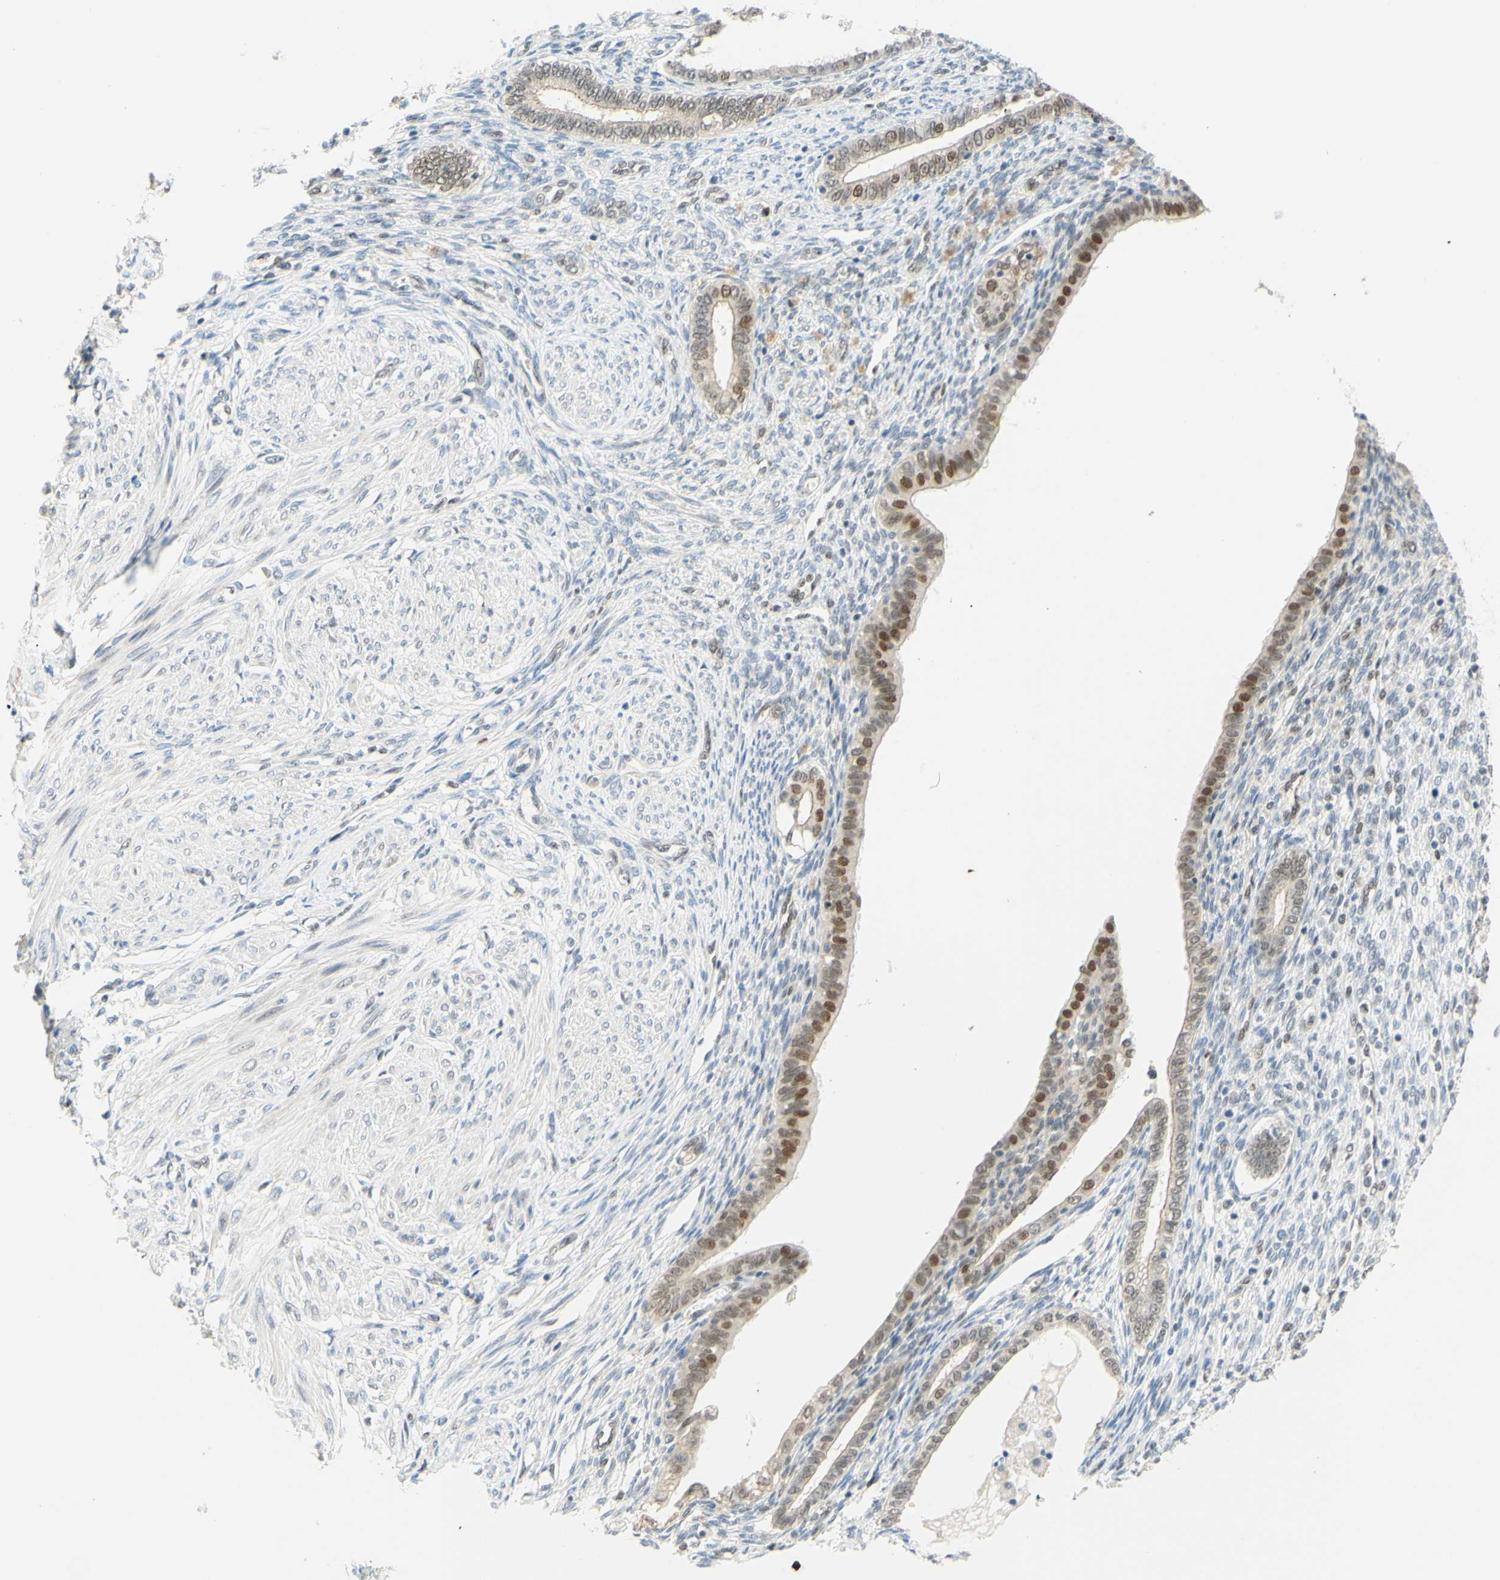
{"staining": {"intensity": "weak", "quantity": "<25%", "location": "nuclear"}, "tissue": "endometrium", "cell_type": "Cells in endometrial stroma", "image_type": "normal", "snomed": [{"axis": "morphology", "description": "Normal tissue, NOS"}, {"axis": "topography", "description": "Endometrium"}], "caption": "Cells in endometrial stroma are negative for brown protein staining in normal endometrium.", "gene": "POLB", "patient": {"sex": "female", "age": 72}}